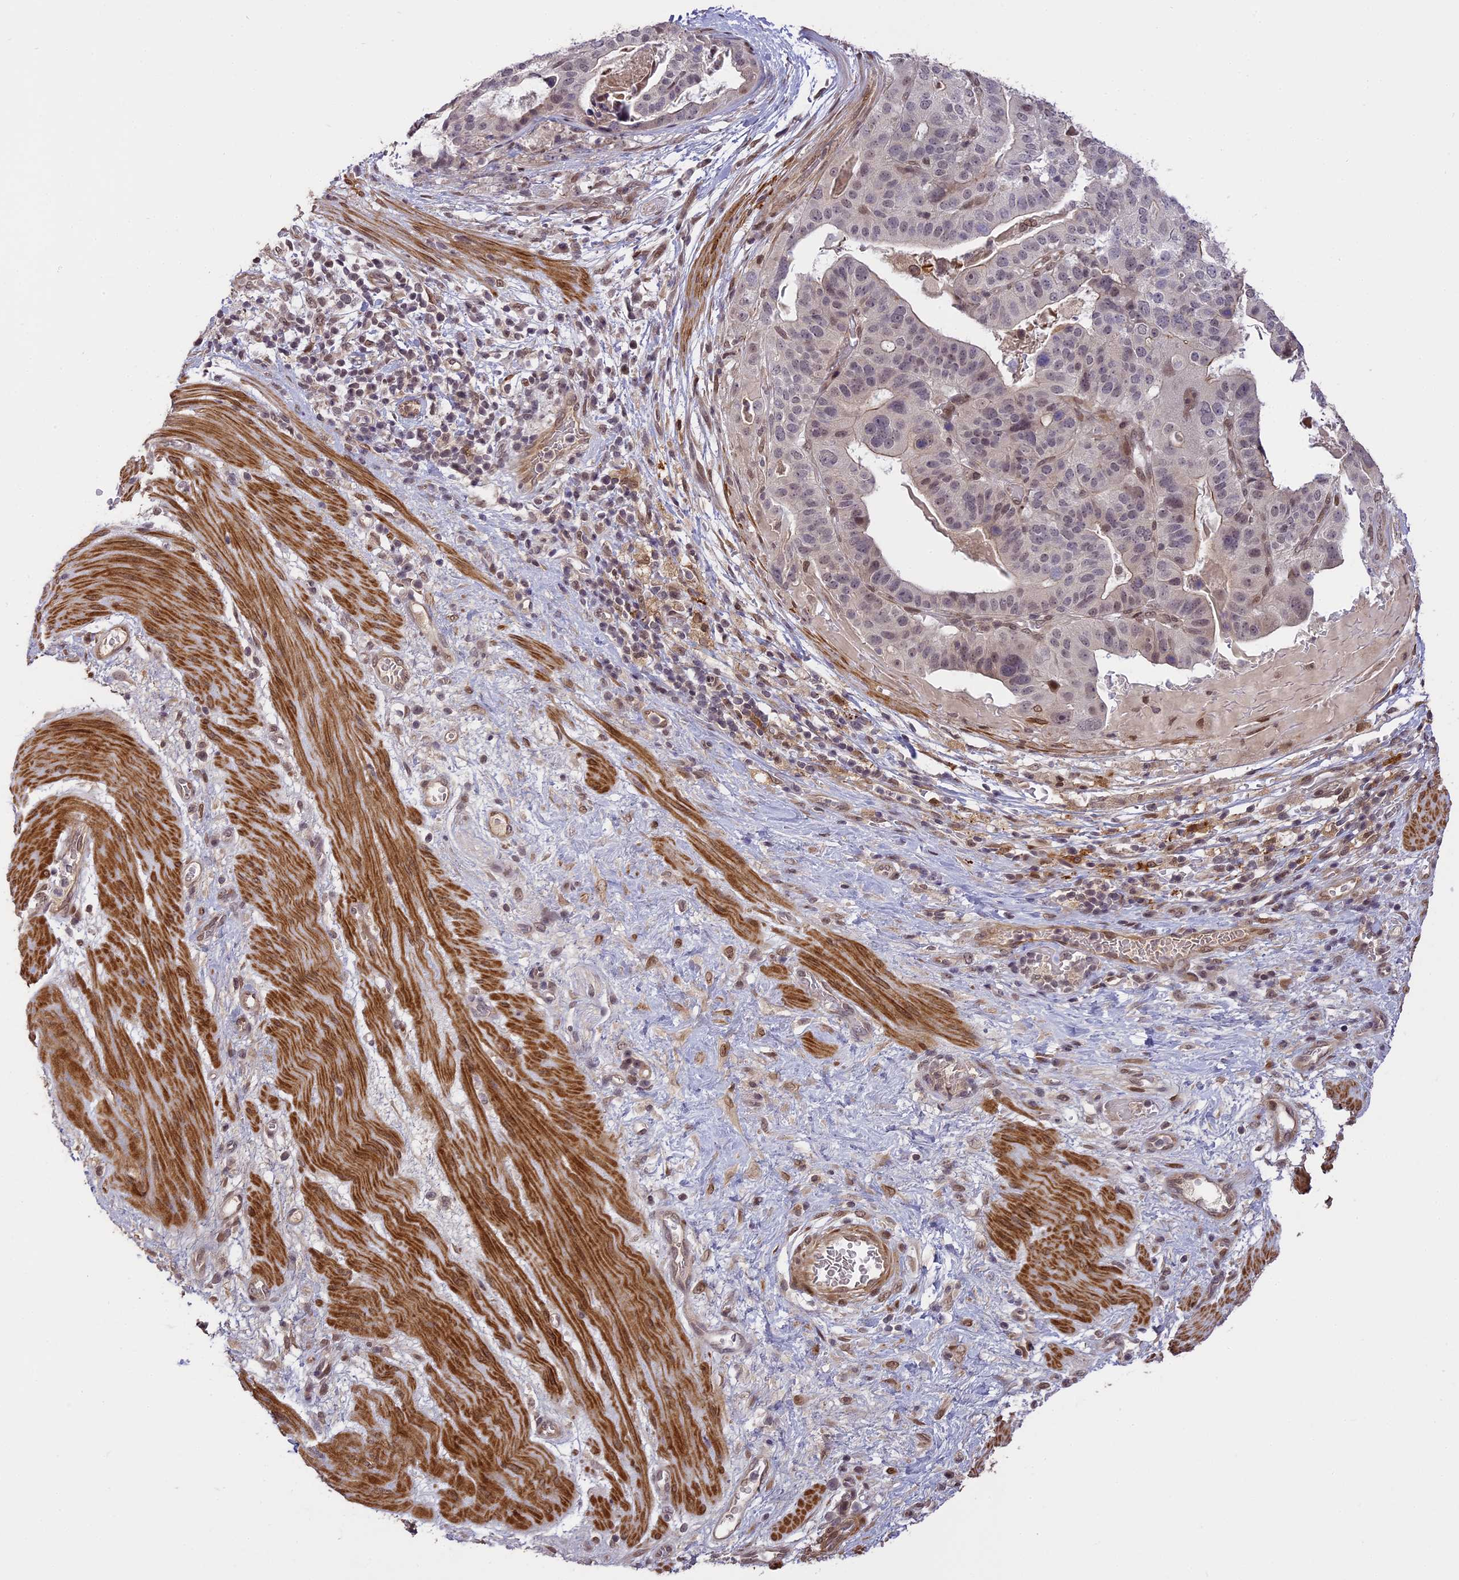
{"staining": {"intensity": "weak", "quantity": "<25%", "location": "nuclear"}, "tissue": "stomach cancer", "cell_type": "Tumor cells", "image_type": "cancer", "snomed": [{"axis": "morphology", "description": "Adenocarcinoma, NOS"}, {"axis": "topography", "description": "Stomach"}], "caption": "Tumor cells show no significant positivity in stomach cancer.", "gene": "PRELID2", "patient": {"sex": "male", "age": 48}}